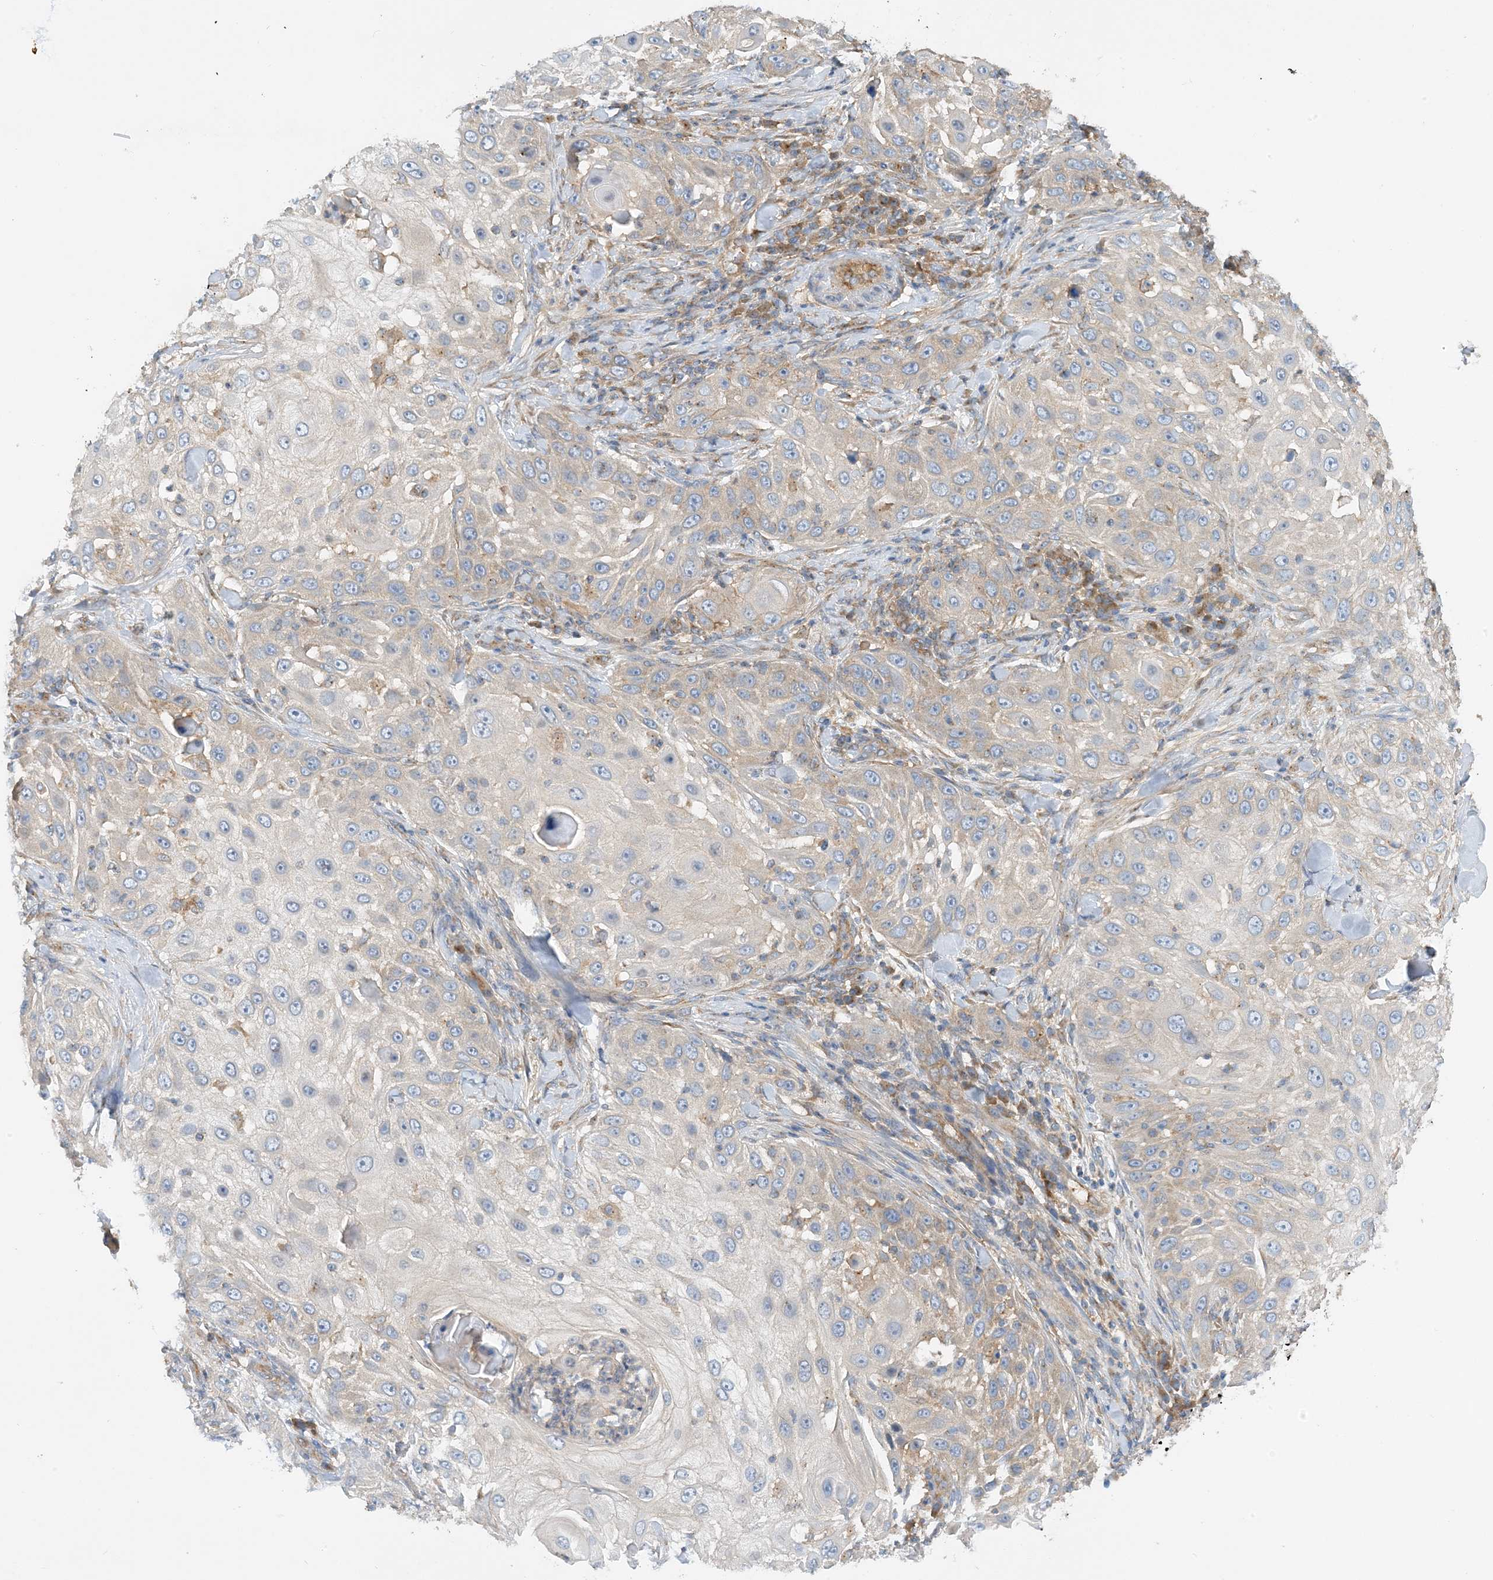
{"staining": {"intensity": "weak", "quantity": "<25%", "location": "cytoplasmic/membranous"}, "tissue": "skin cancer", "cell_type": "Tumor cells", "image_type": "cancer", "snomed": [{"axis": "morphology", "description": "Squamous cell carcinoma, NOS"}, {"axis": "topography", "description": "Skin"}], "caption": "Human skin cancer stained for a protein using IHC demonstrates no expression in tumor cells.", "gene": "SIDT1", "patient": {"sex": "female", "age": 44}}